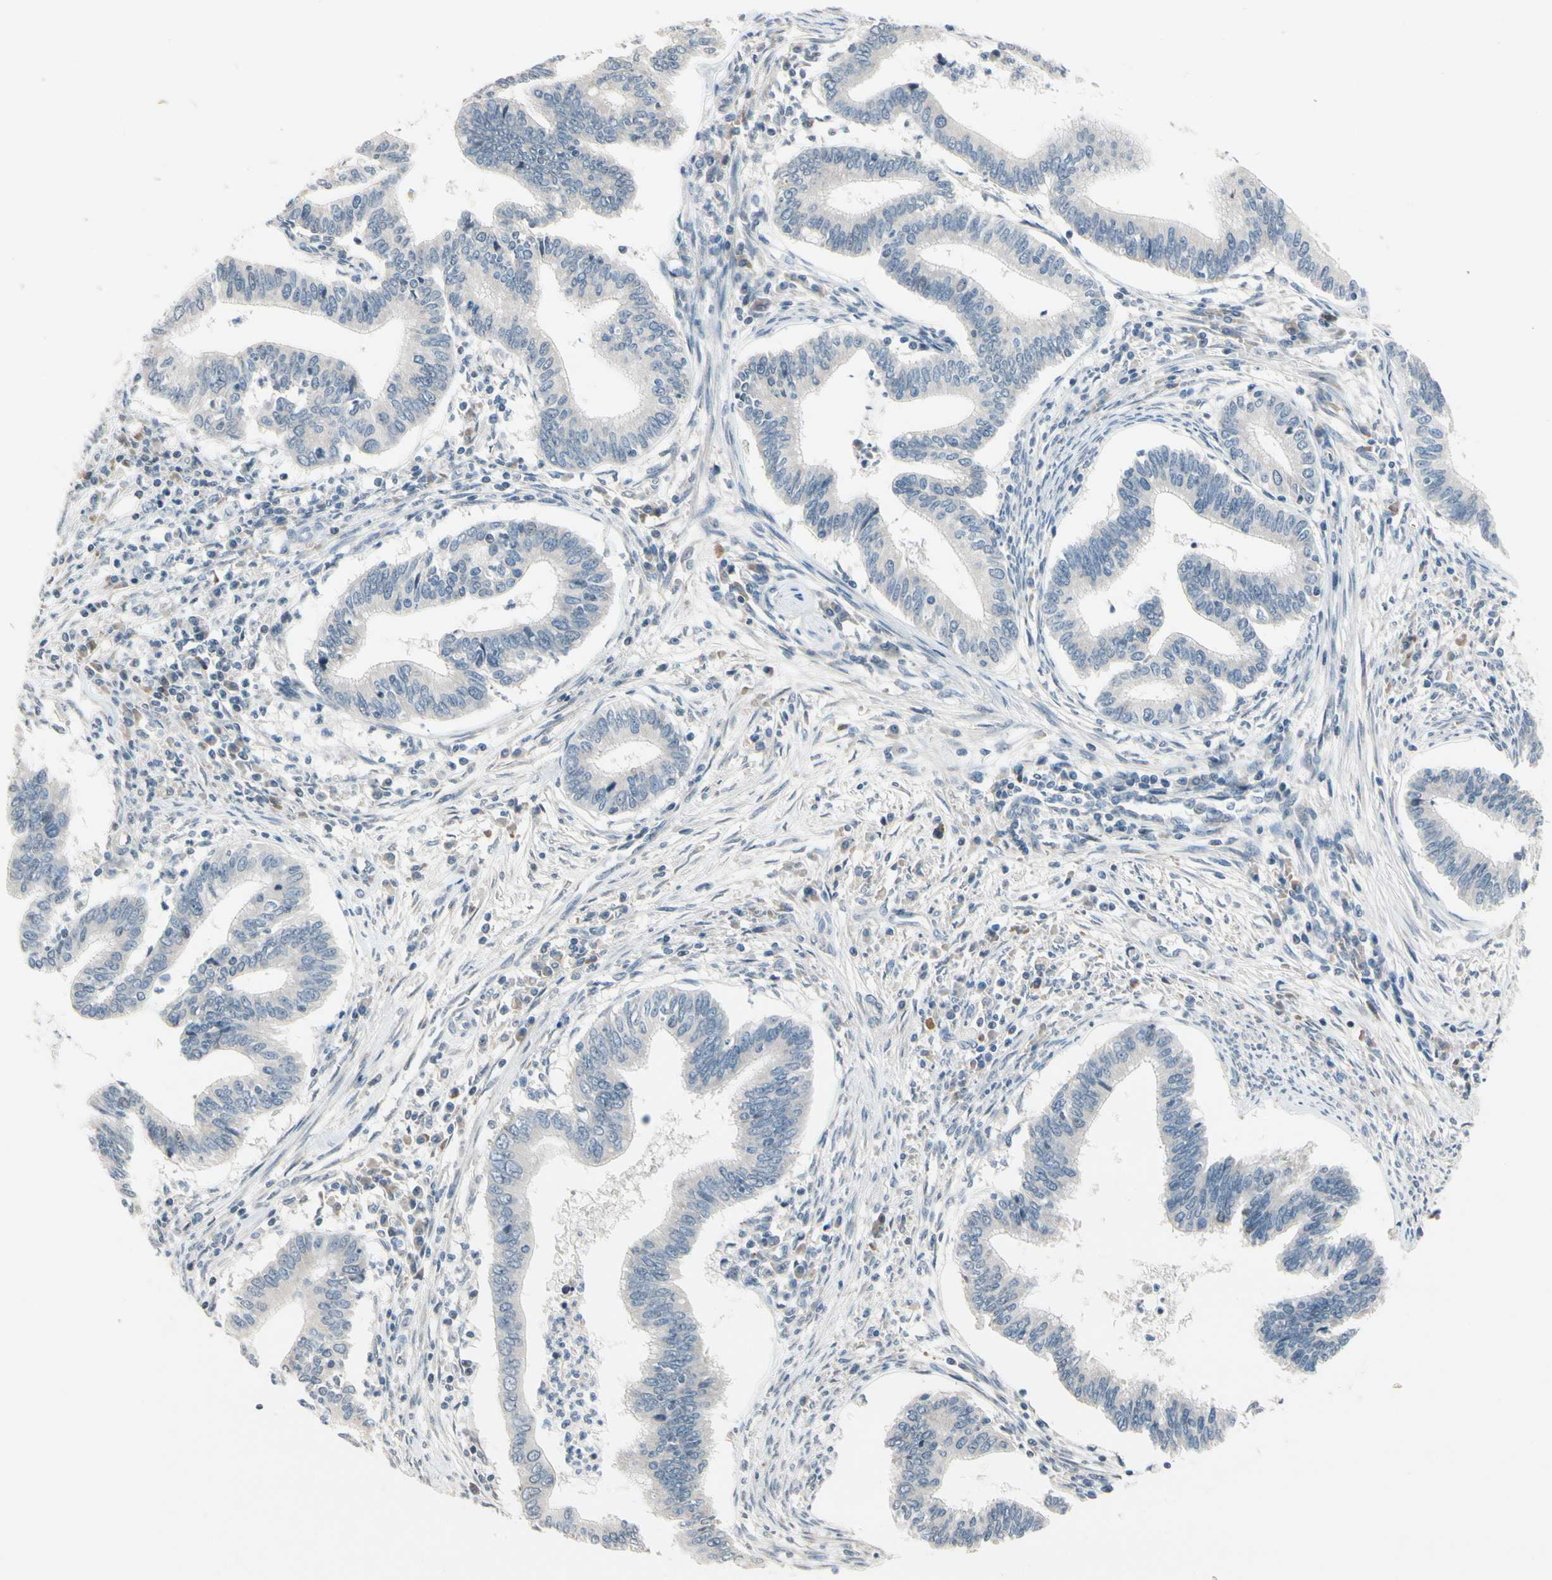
{"staining": {"intensity": "negative", "quantity": "none", "location": "none"}, "tissue": "cervical cancer", "cell_type": "Tumor cells", "image_type": "cancer", "snomed": [{"axis": "morphology", "description": "Adenocarcinoma, NOS"}, {"axis": "topography", "description": "Cervix"}], "caption": "This is an IHC histopathology image of cervical adenocarcinoma. There is no positivity in tumor cells.", "gene": "PIP5K1B", "patient": {"sex": "female", "age": 36}}